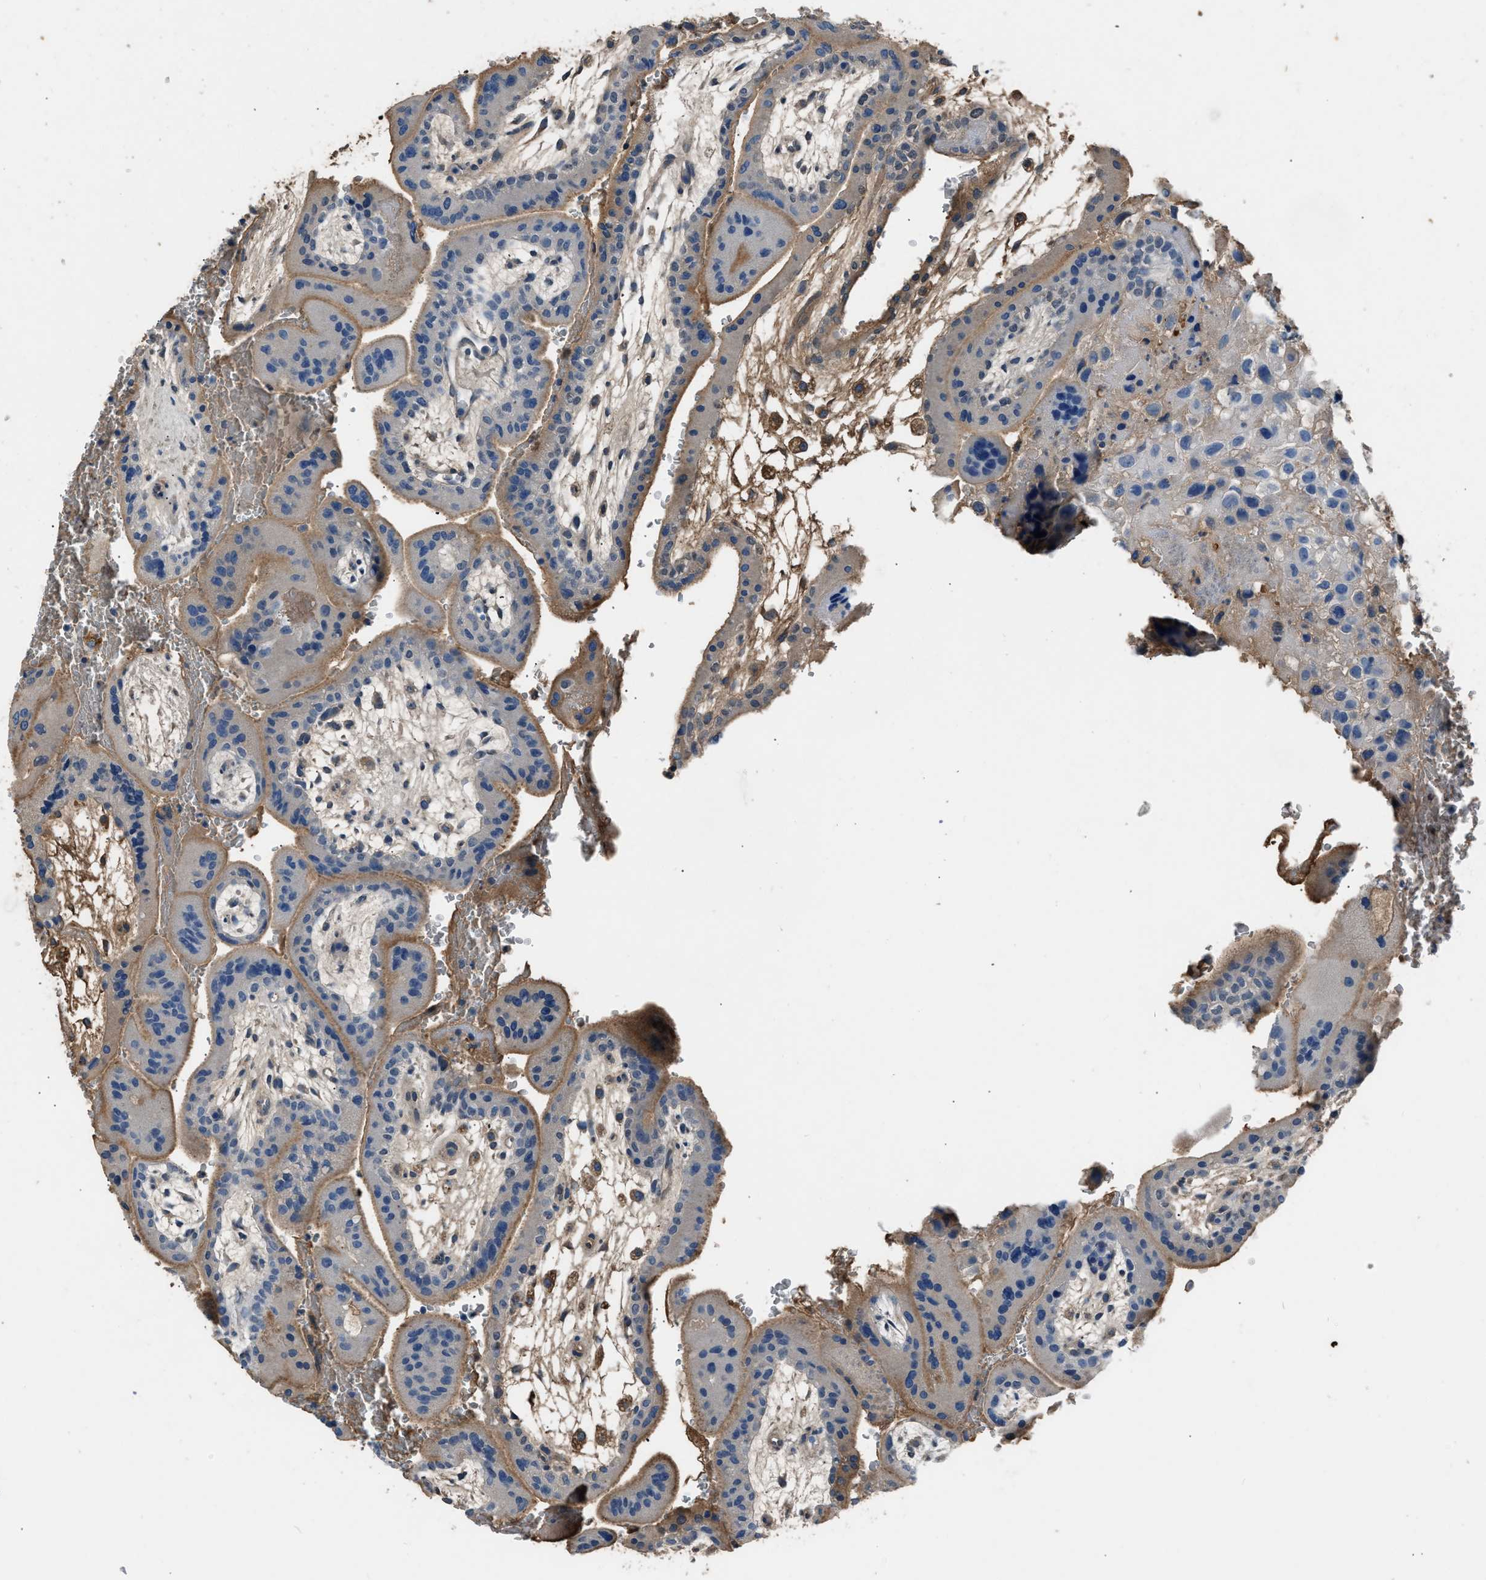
{"staining": {"intensity": "negative", "quantity": "none", "location": "none"}, "tissue": "placenta", "cell_type": "Decidual cells", "image_type": "normal", "snomed": [{"axis": "morphology", "description": "Normal tissue, NOS"}, {"axis": "topography", "description": "Placenta"}], "caption": "High magnification brightfield microscopy of unremarkable placenta stained with DAB (3,3'-diaminobenzidine) (brown) and counterstained with hematoxylin (blue): decidual cells show no significant expression. (DAB IHC visualized using brightfield microscopy, high magnification).", "gene": "STC1", "patient": {"sex": "female", "age": 35}}